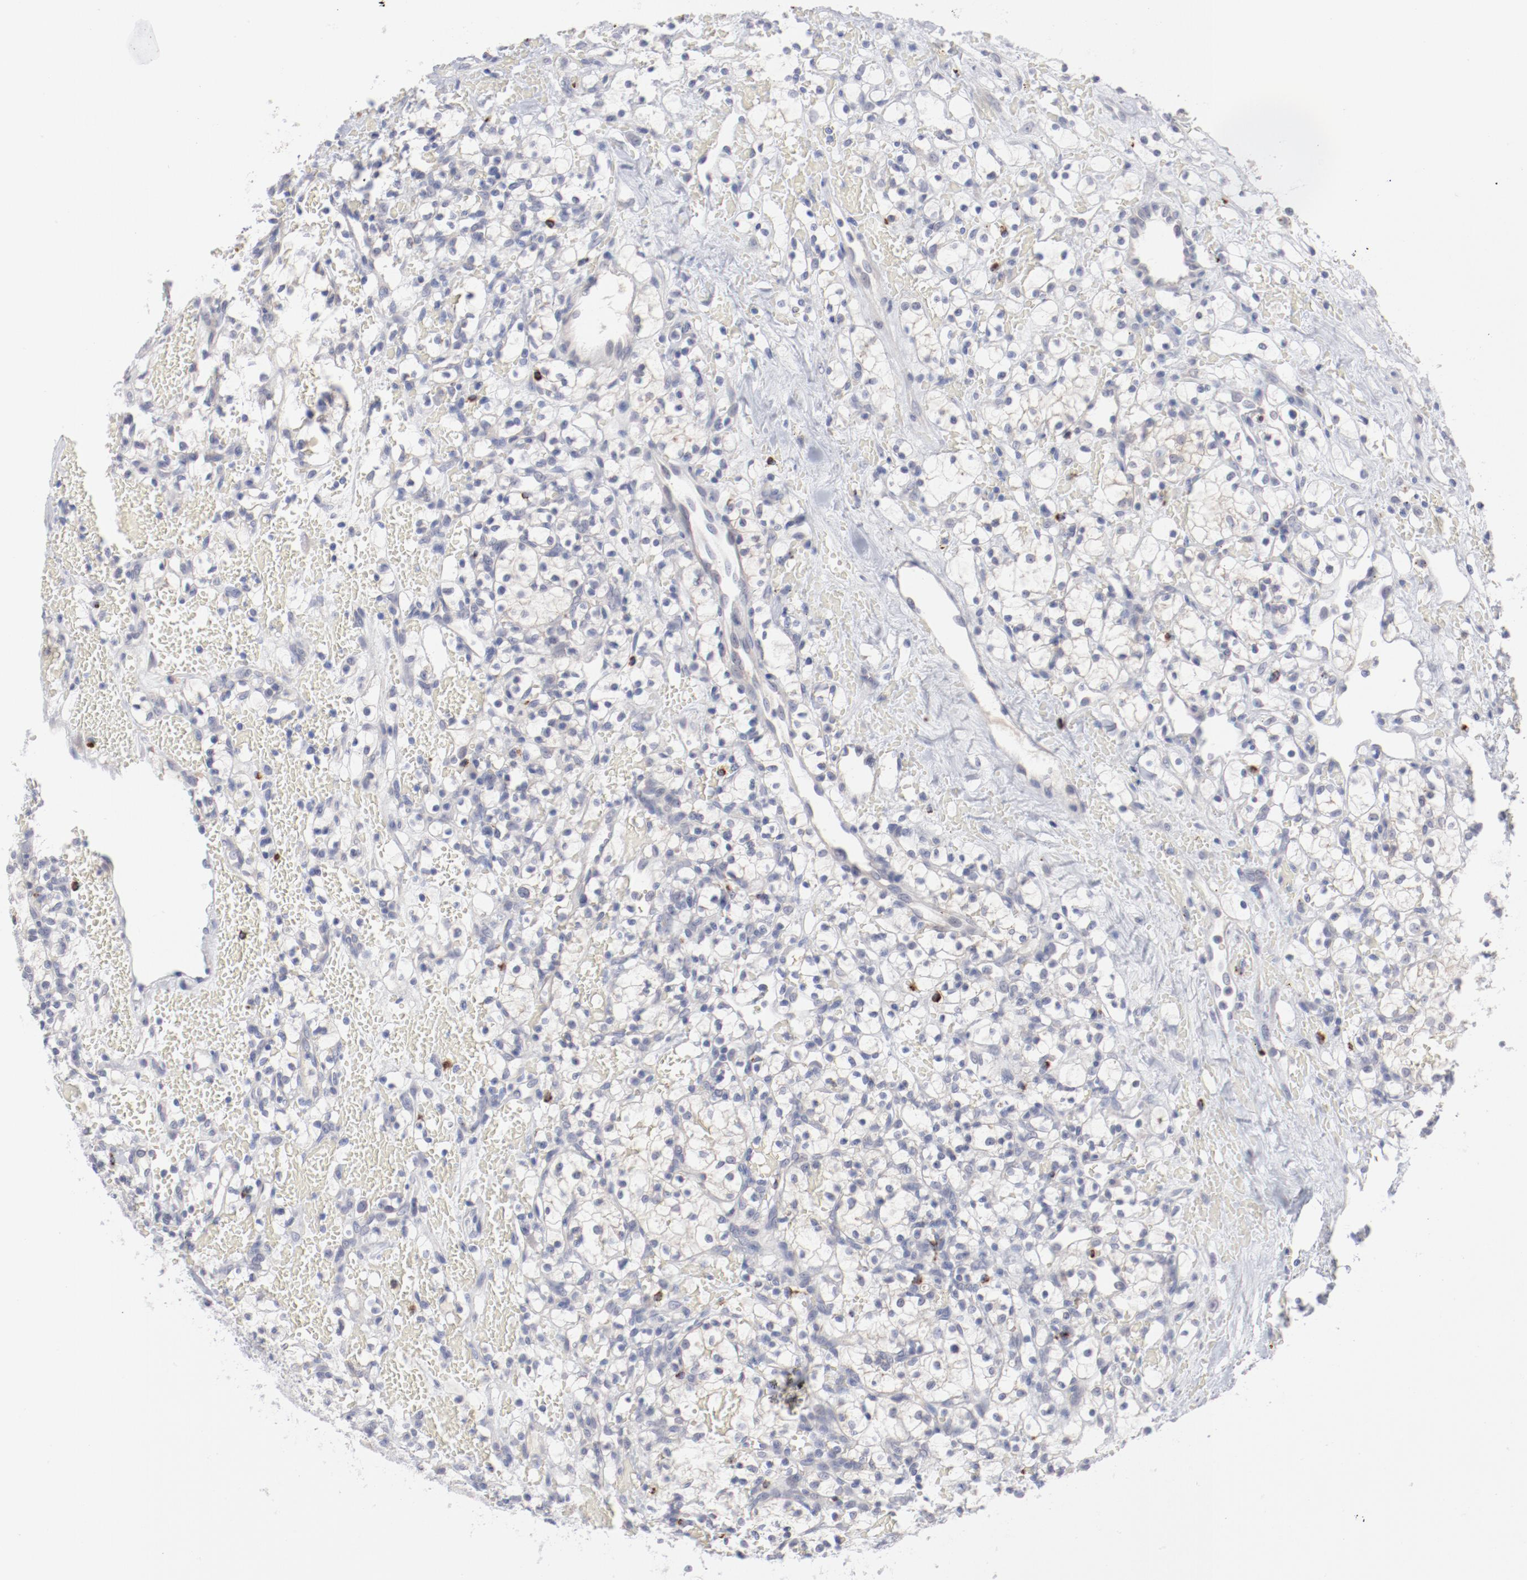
{"staining": {"intensity": "negative", "quantity": "none", "location": "none"}, "tissue": "renal cancer", "cell_type": "Tumor cells", "image_type": "cancer", "snomed": [{"axis": "morphology", "description": "Adenocarcinoma, NOS"}, {"axis": "topography", "description": "Kidney"}], "caption": "This is an immunohistochemistry histopathology image of renal cancer (adenocarcinoma). There is no expression in tumor cells.", "gene": "SH3BGR", "patient": {"sex": "female", "age": 60}}